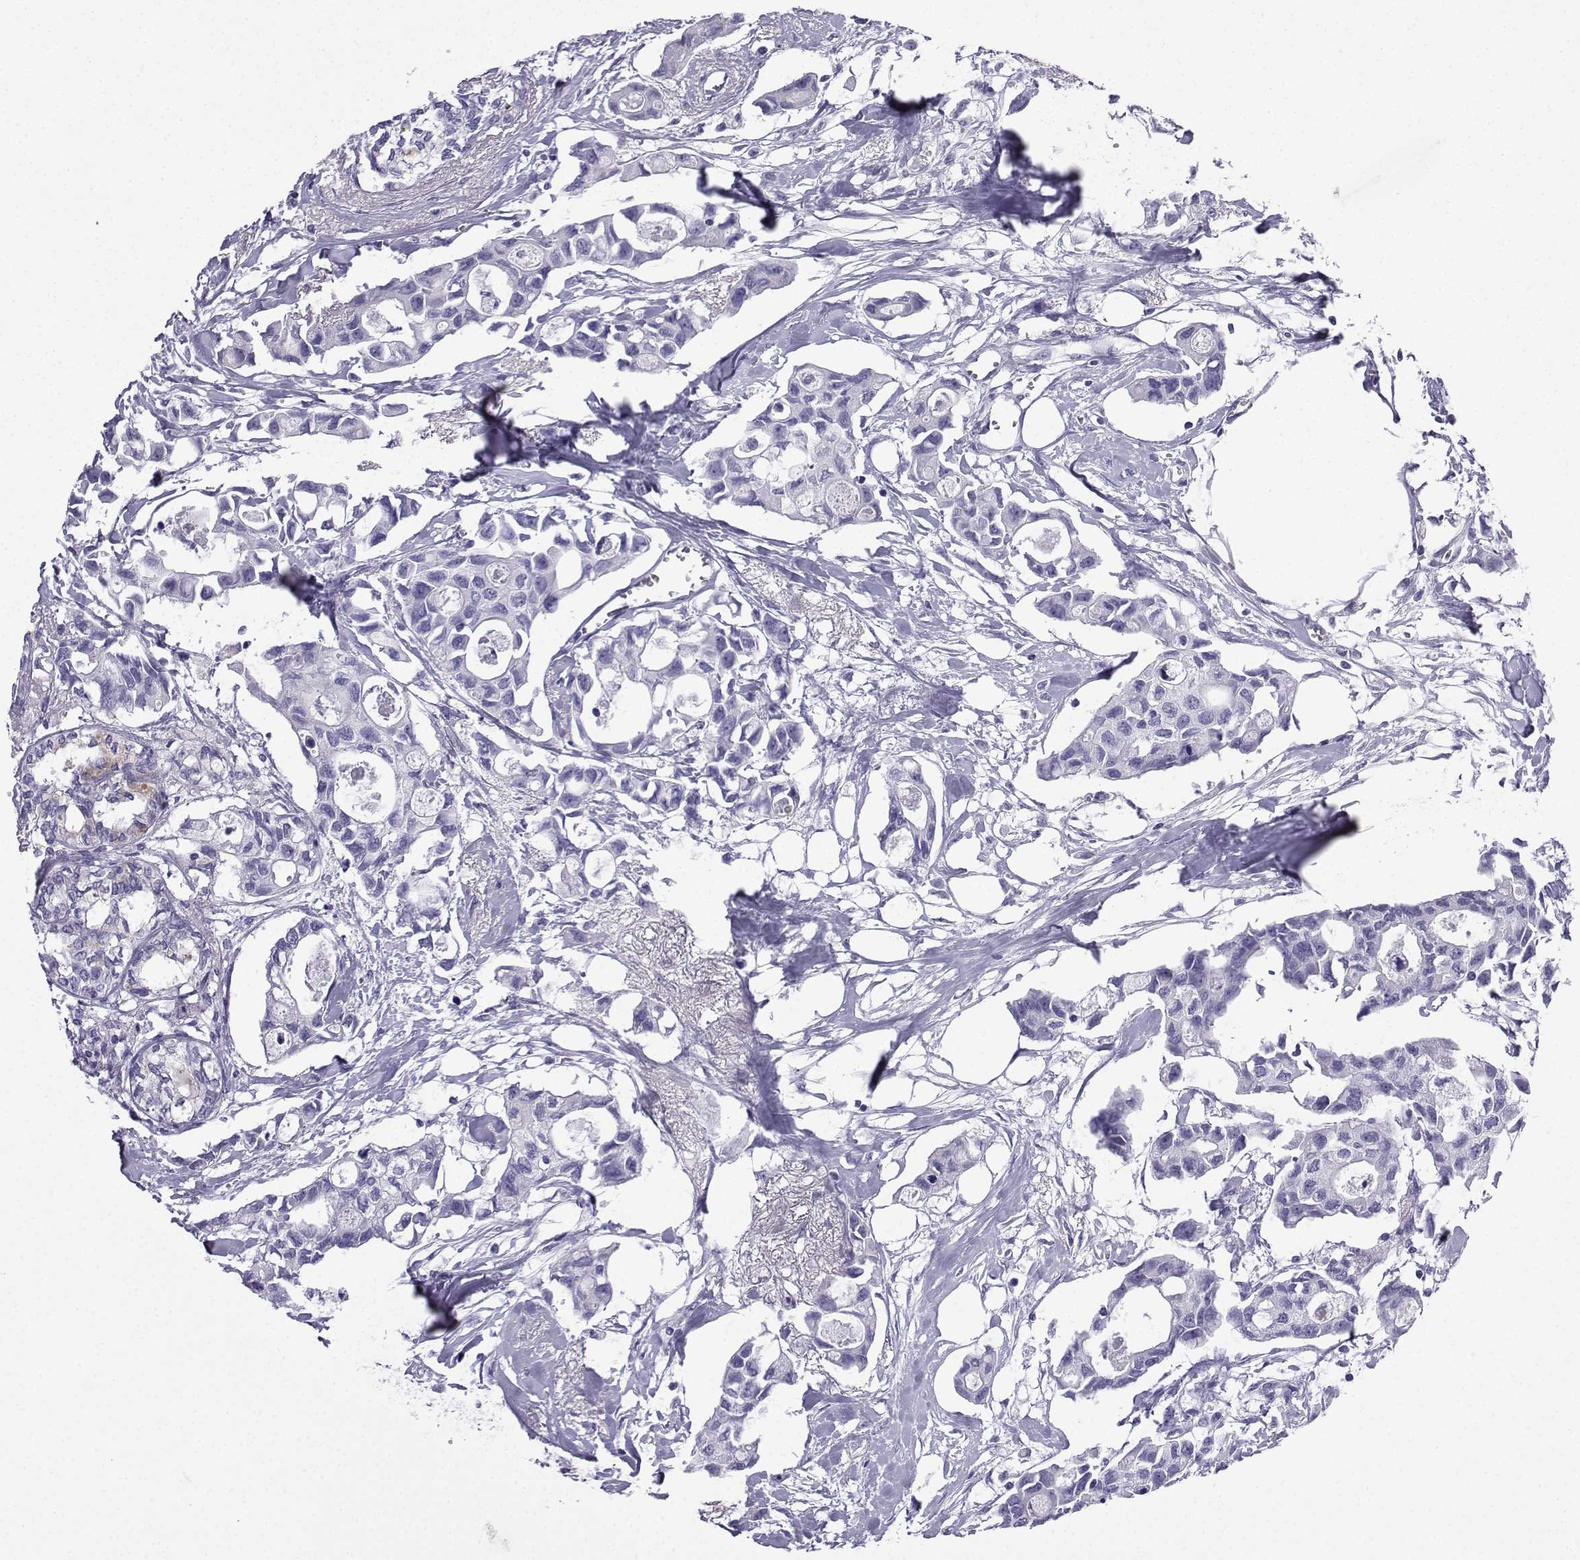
{"staining": {"intensity": "negative", "quantity": "none", "location": "none"}, "tissue": "breast cancer", "cell_type": "Tumor cells", "image_type": "cancer", "snomed": [{"axis": "morphology", "description": "Duct carcinoma"}, {"axis": "topography", "description": "Breast"}], "caption": "IHC micrograph of neoplastic tissue: human breast cancer stained with DAB displays no significant protein expression in tumor cells.", "gene": "KCNF1", "patient": {"sex": "female", "age": 83}}